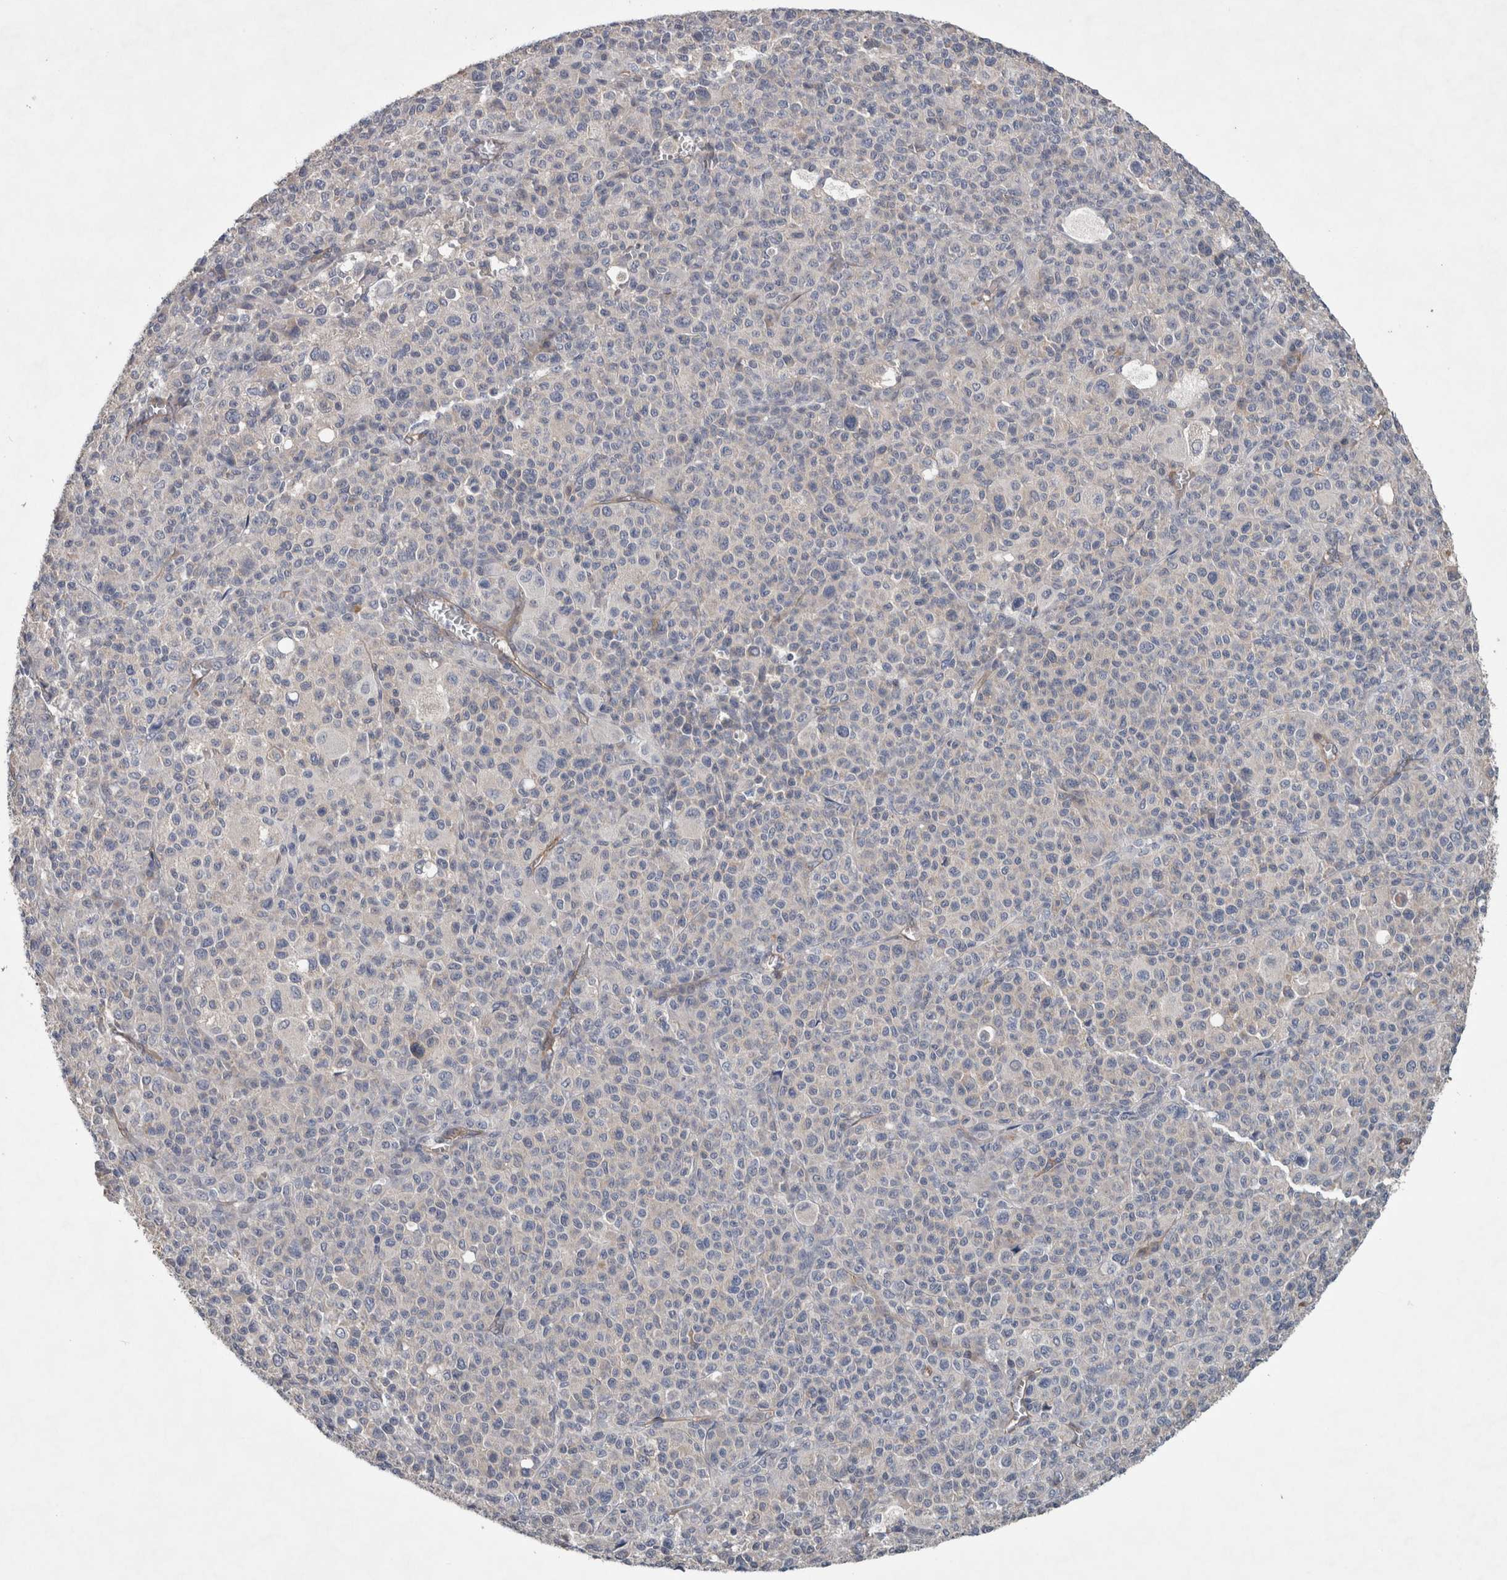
{"staining": {"intensity": "negative", "quantity": "none", "location": "none"}, "tissue": "melanoma", "cell_type": "Tumor cells", "image_type": "cancer", "snomed": [{"axis": "morphology", "description": "Malignant melanoma, Metastatic site"}, {"axis": "topography", "description": "Skin"}], "caption": "There is no significant staining in tumor cells of melanoma.", "gene": "BCAM", "patient": {"sex": "female", "age": 74}}